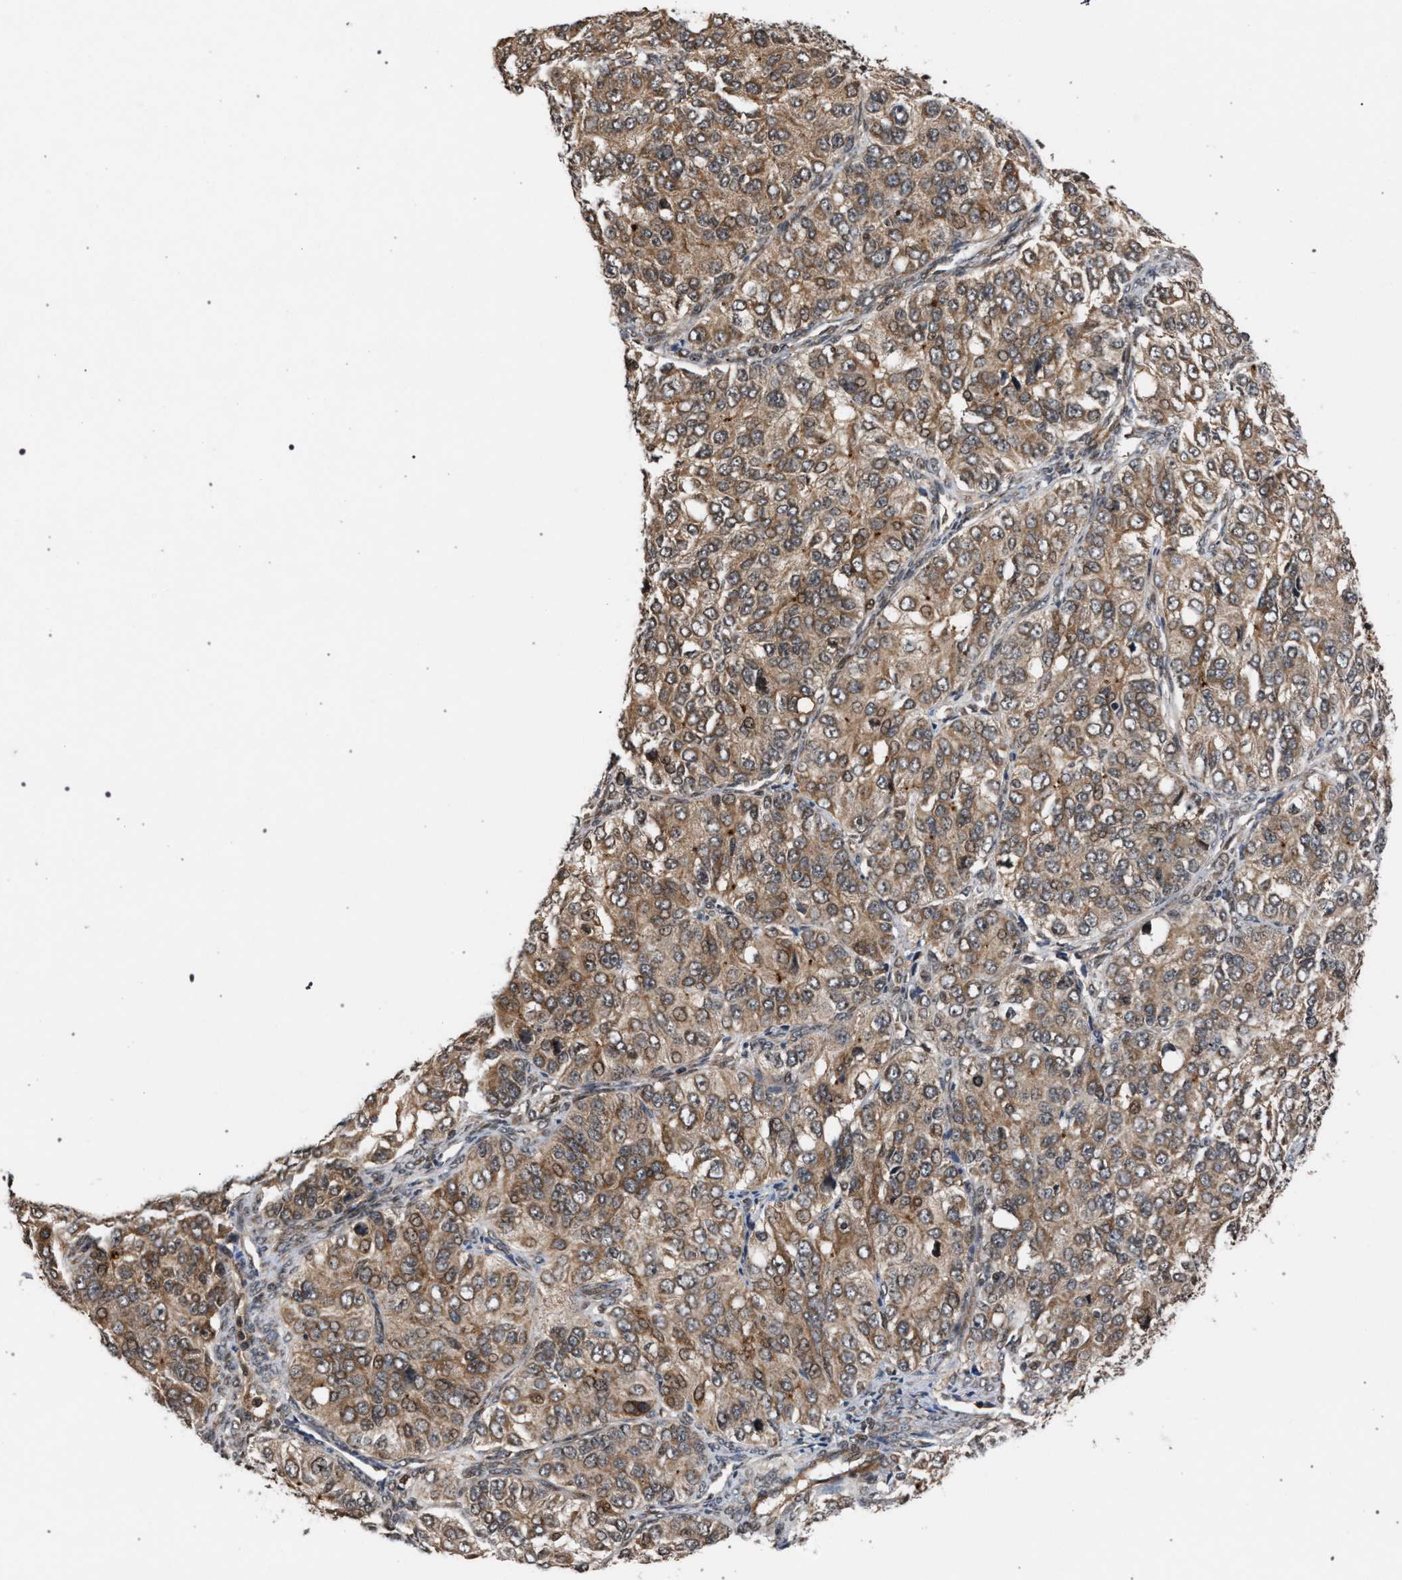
{"staining": {"intensity": "moderate", "quantity": ">75%", "location": "cytoplasmic/membranous"}, "tissue": "ovarian cancer", "cell_type": "Tumor cells", "image_type": "cancer", "snomed": [{"axis": "morphology", "description": "Carcinoma, endometroid"}, {"axis": "topography", "description": "Ovary"}], "caption": "A photomicrograph of ovarian endometroid carcinoma stained for a protein exhibits moderate cytoplasmic/membranous brown staining in tumor cells. (Stains: DAB in brown, nuclei in blue, Microscopy: brightfield microscopy at high magnification).", "gene": "IRAK4", "patient": {"sex": "female", "age": 51}}